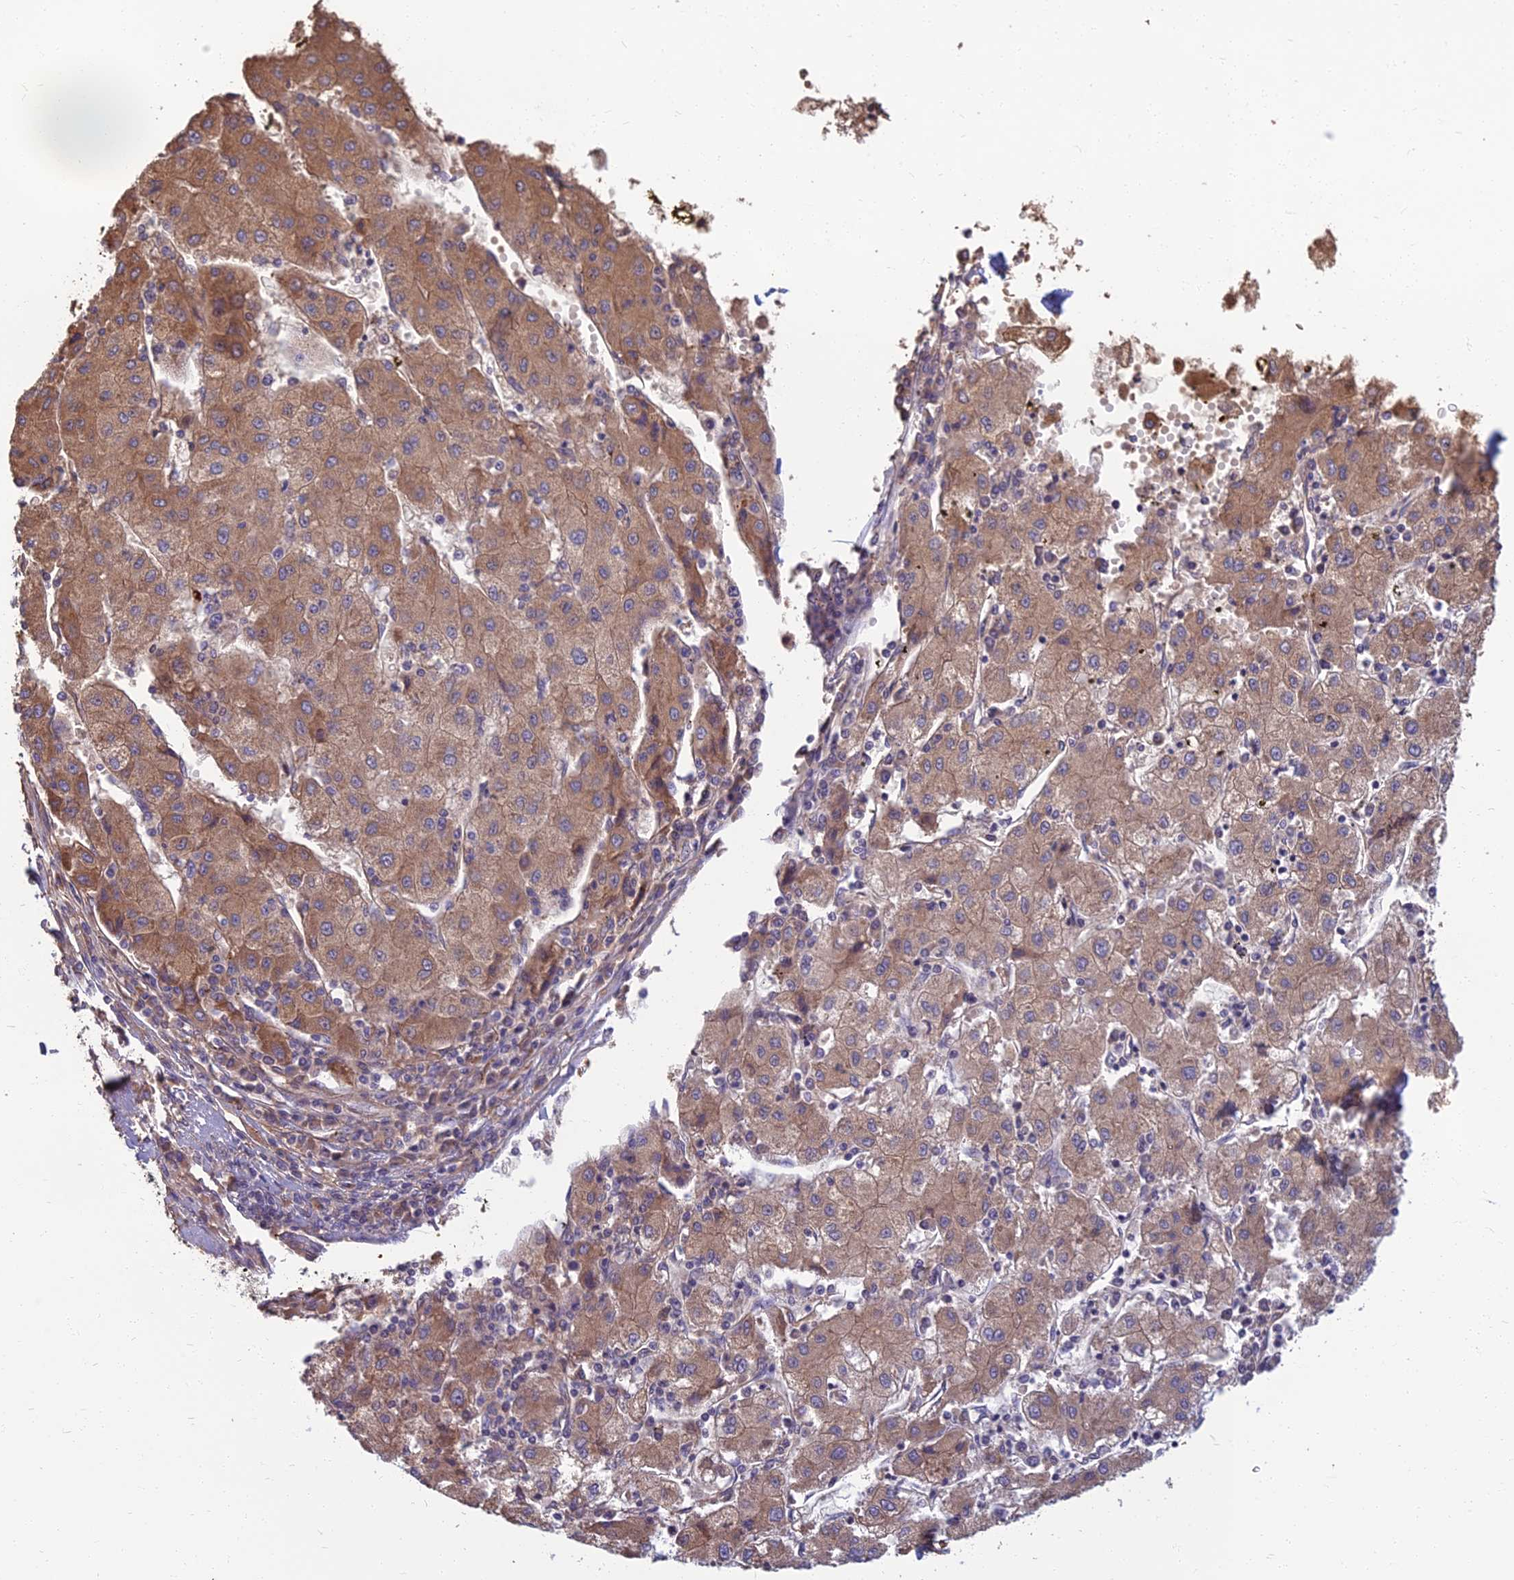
{"staining": {"intensity": "weak", "quantity": ">75%", "location": "cytoplasmic/membranous"}, "tissue": "liver cancer", "cell_type": "Tumor cells", "image_type": "cancer", "snomed": [{"axis": "morphology", "description": "Carcinoma, Hepatocellular, NOS"}, {"axis": "topography", "description": "Liver"}], "caption": "The histopathology image shows a brown stain indicating the presence of a protein in the cytoplasmic/membranous of tumor cells in hepatocellular carcinoma (liver).", "gene": "WDR24", "patient": {"sex": "male", "age": 72}}